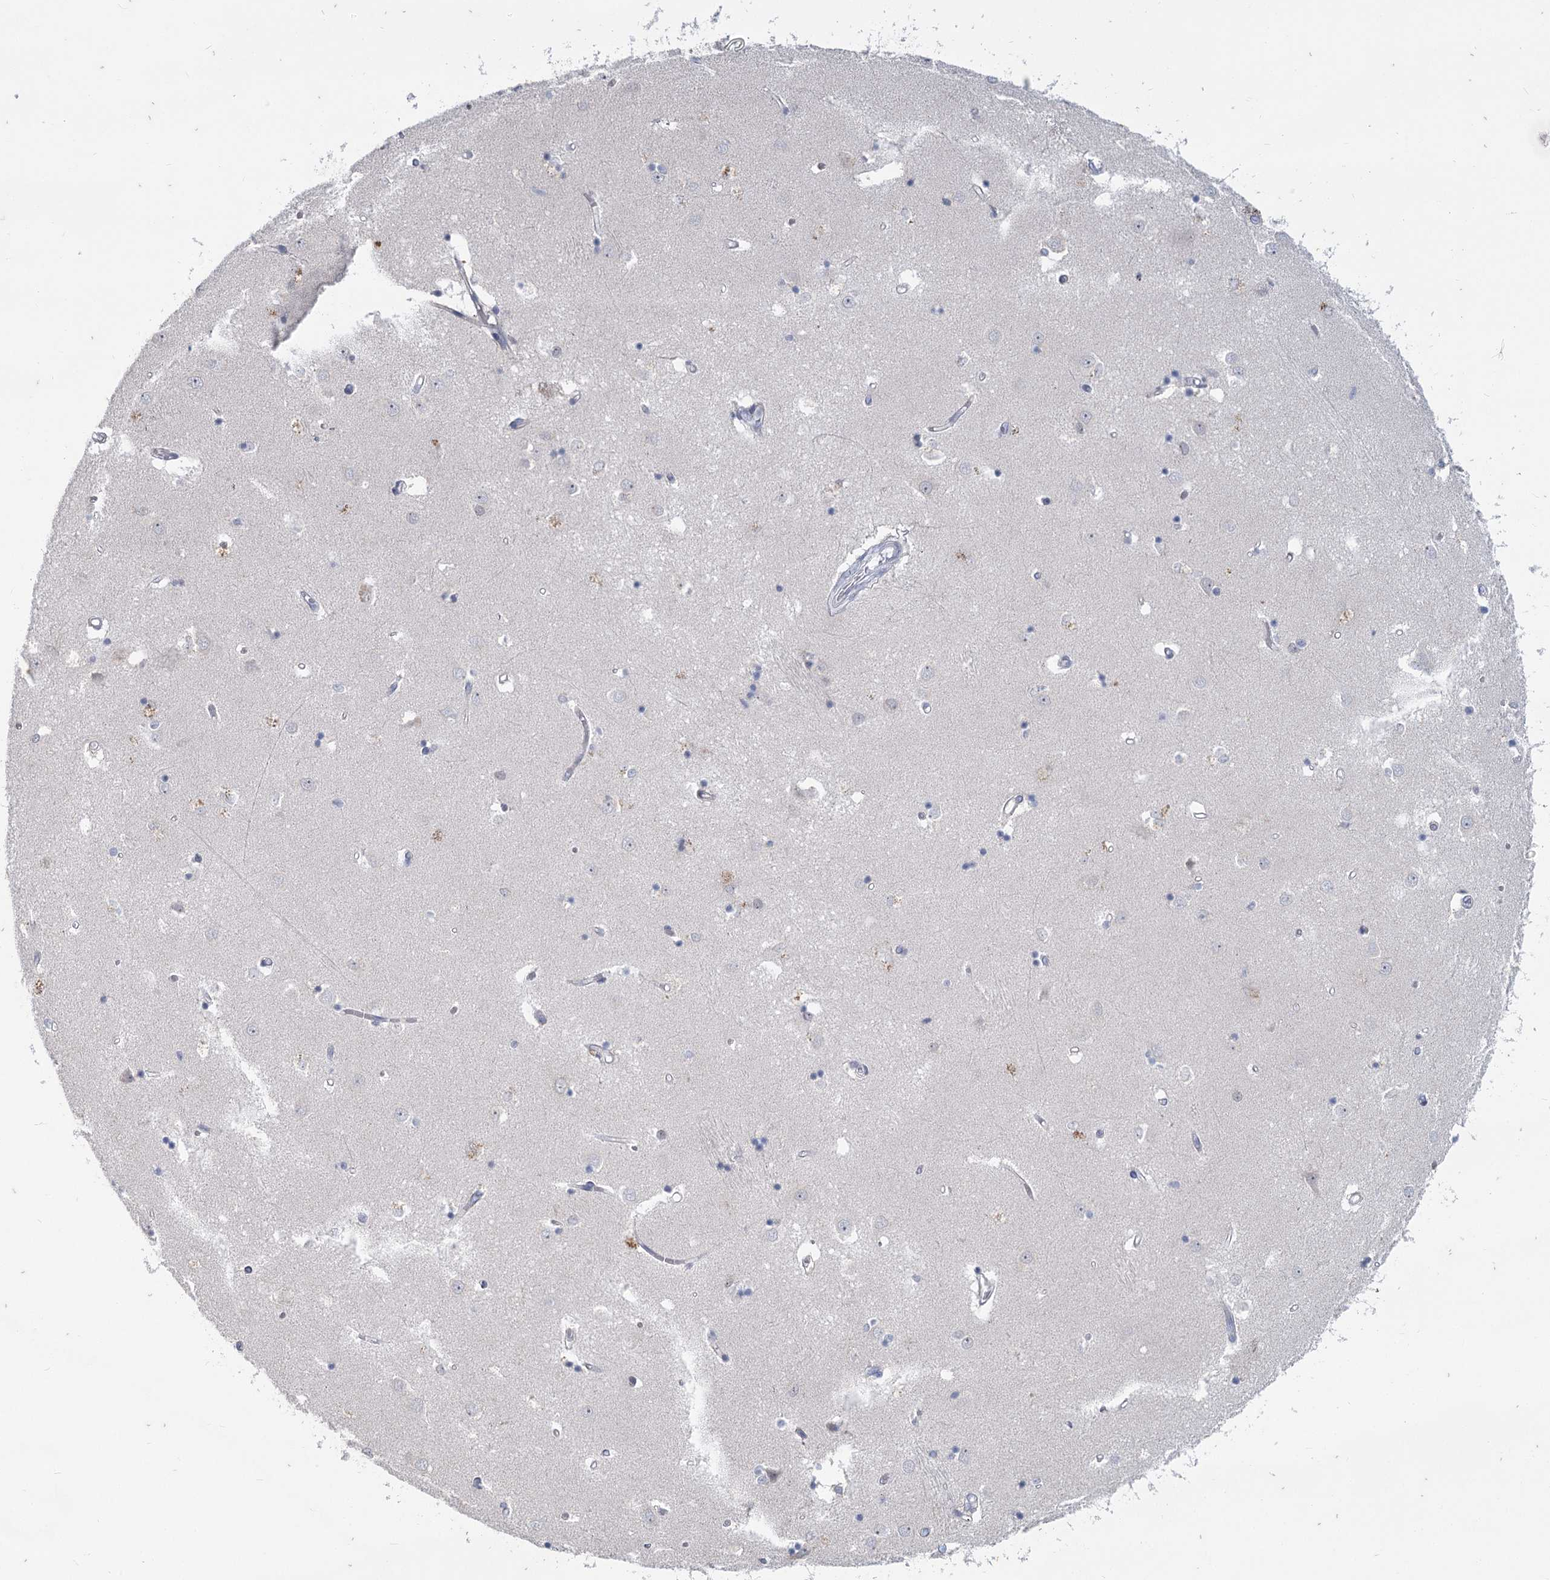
{"staining": {"intensity": "negative", "quantity": "none", "location": "none"}, "tissue": "caudate", "cell_type": "Glial cells", "image_type": "normal", "snomed": [{"axis": "morphology", "description": "Normal tissue, NOS"}, {"axis": "topography", "description": "Lateral ventricle wall"}], "caption": "The photomicrograph exhibits no staining of glial cells in normal caudate.", "gene": "SLC9A3", "patient": {"sex": "male", "age": 45}}